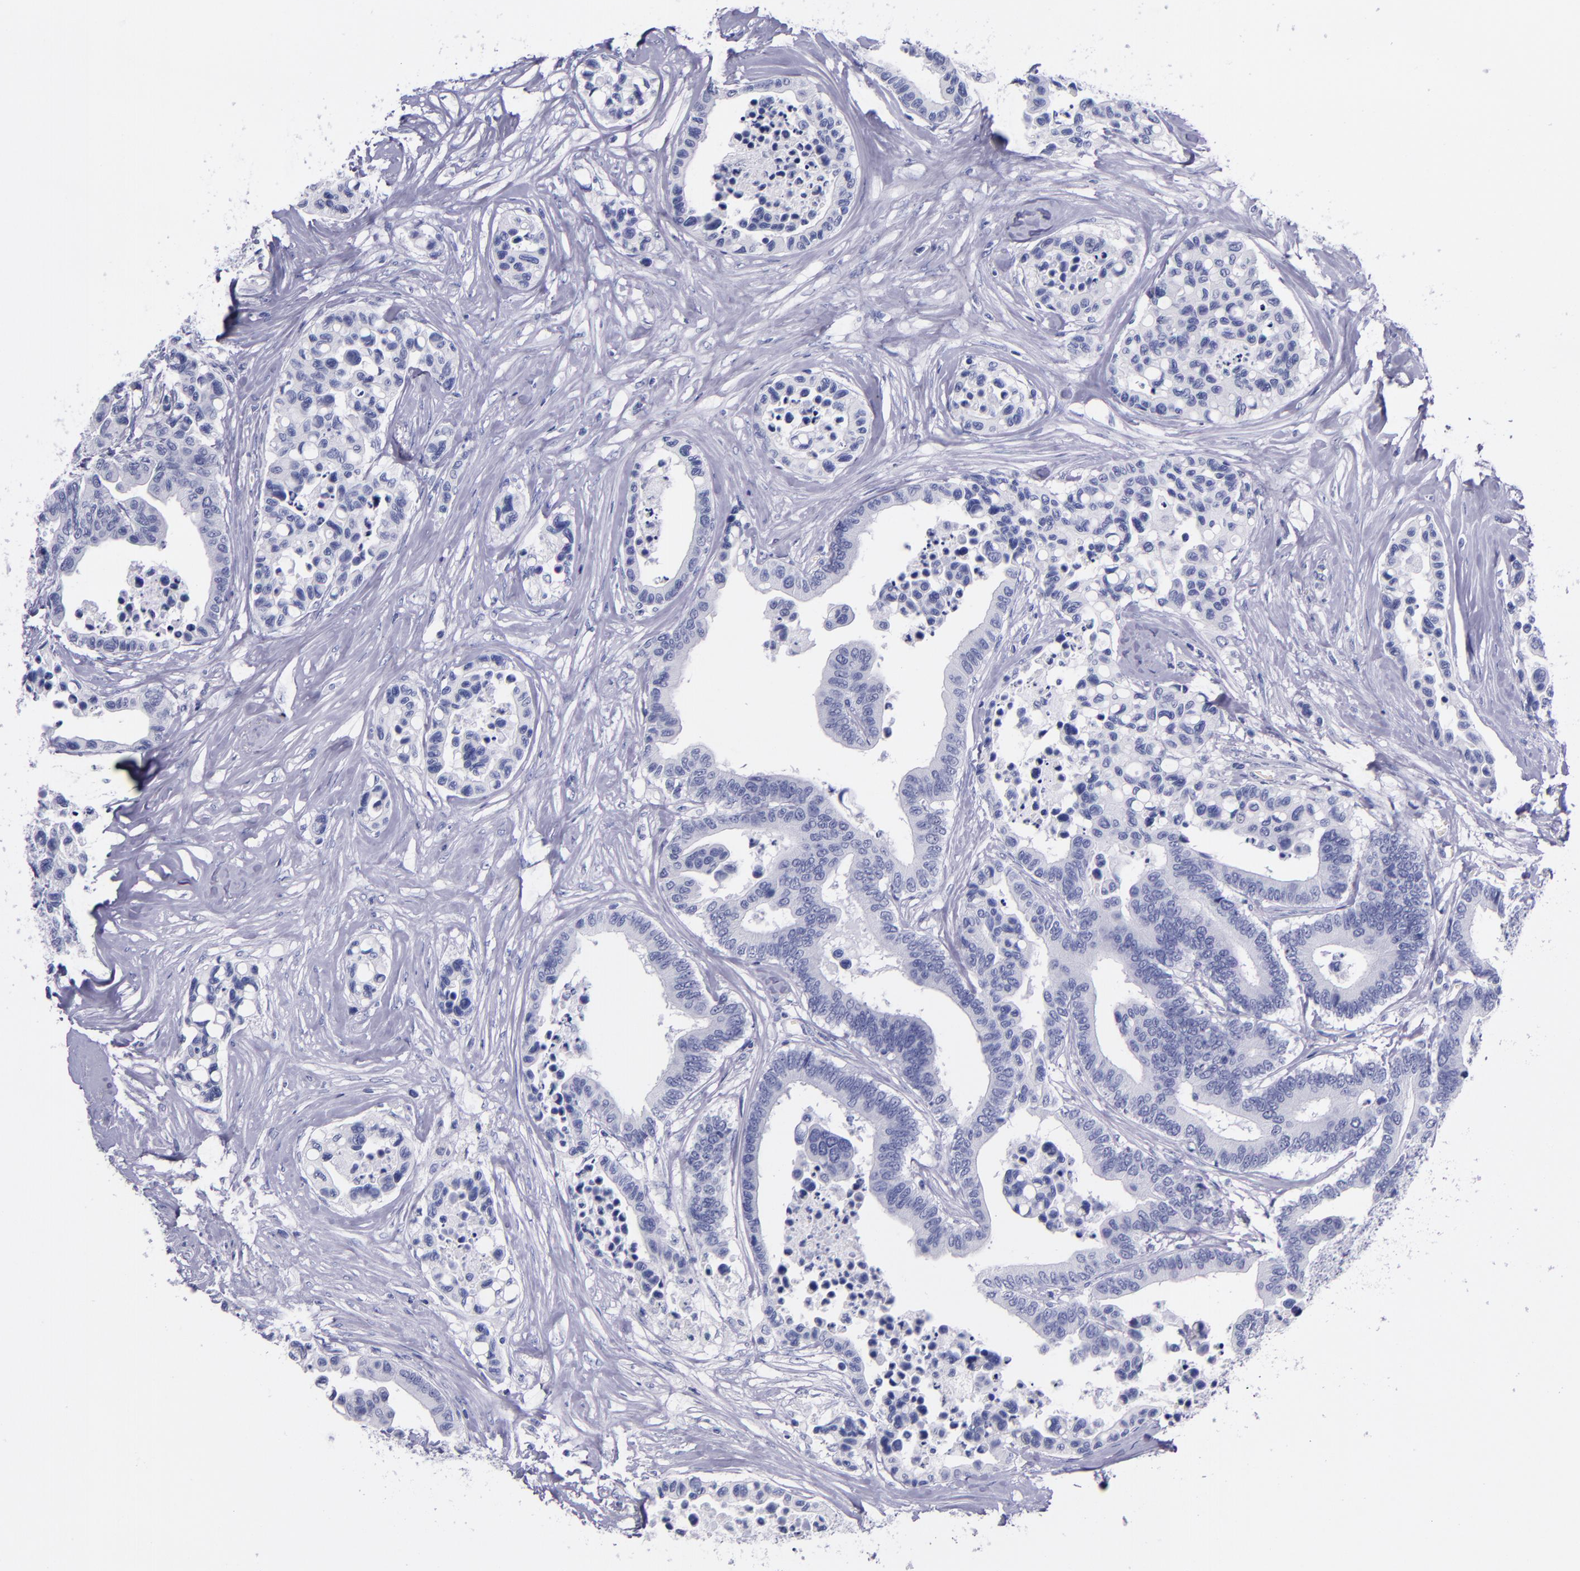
{"staining": {"intensity": "negative", "quantity": "none", "location": "none"}, "tissue": "colorectal cancer", "cell_type": "Tumor cells", "image_type": "cancer", "snomed": [{"axis": "morphology", "description": "Adenocarcinoma, NOS"}, {"axis": "topography", "description": "Colon"}], "caption": "High power microscopy photomicrograph of an immunohistochemistry micrograph of colorectal cancer (adenocarcinoma), revealing no significant expression in tumor cells.", "gene": "SV2A", "patient": {"sex": "male", "age": 82}}